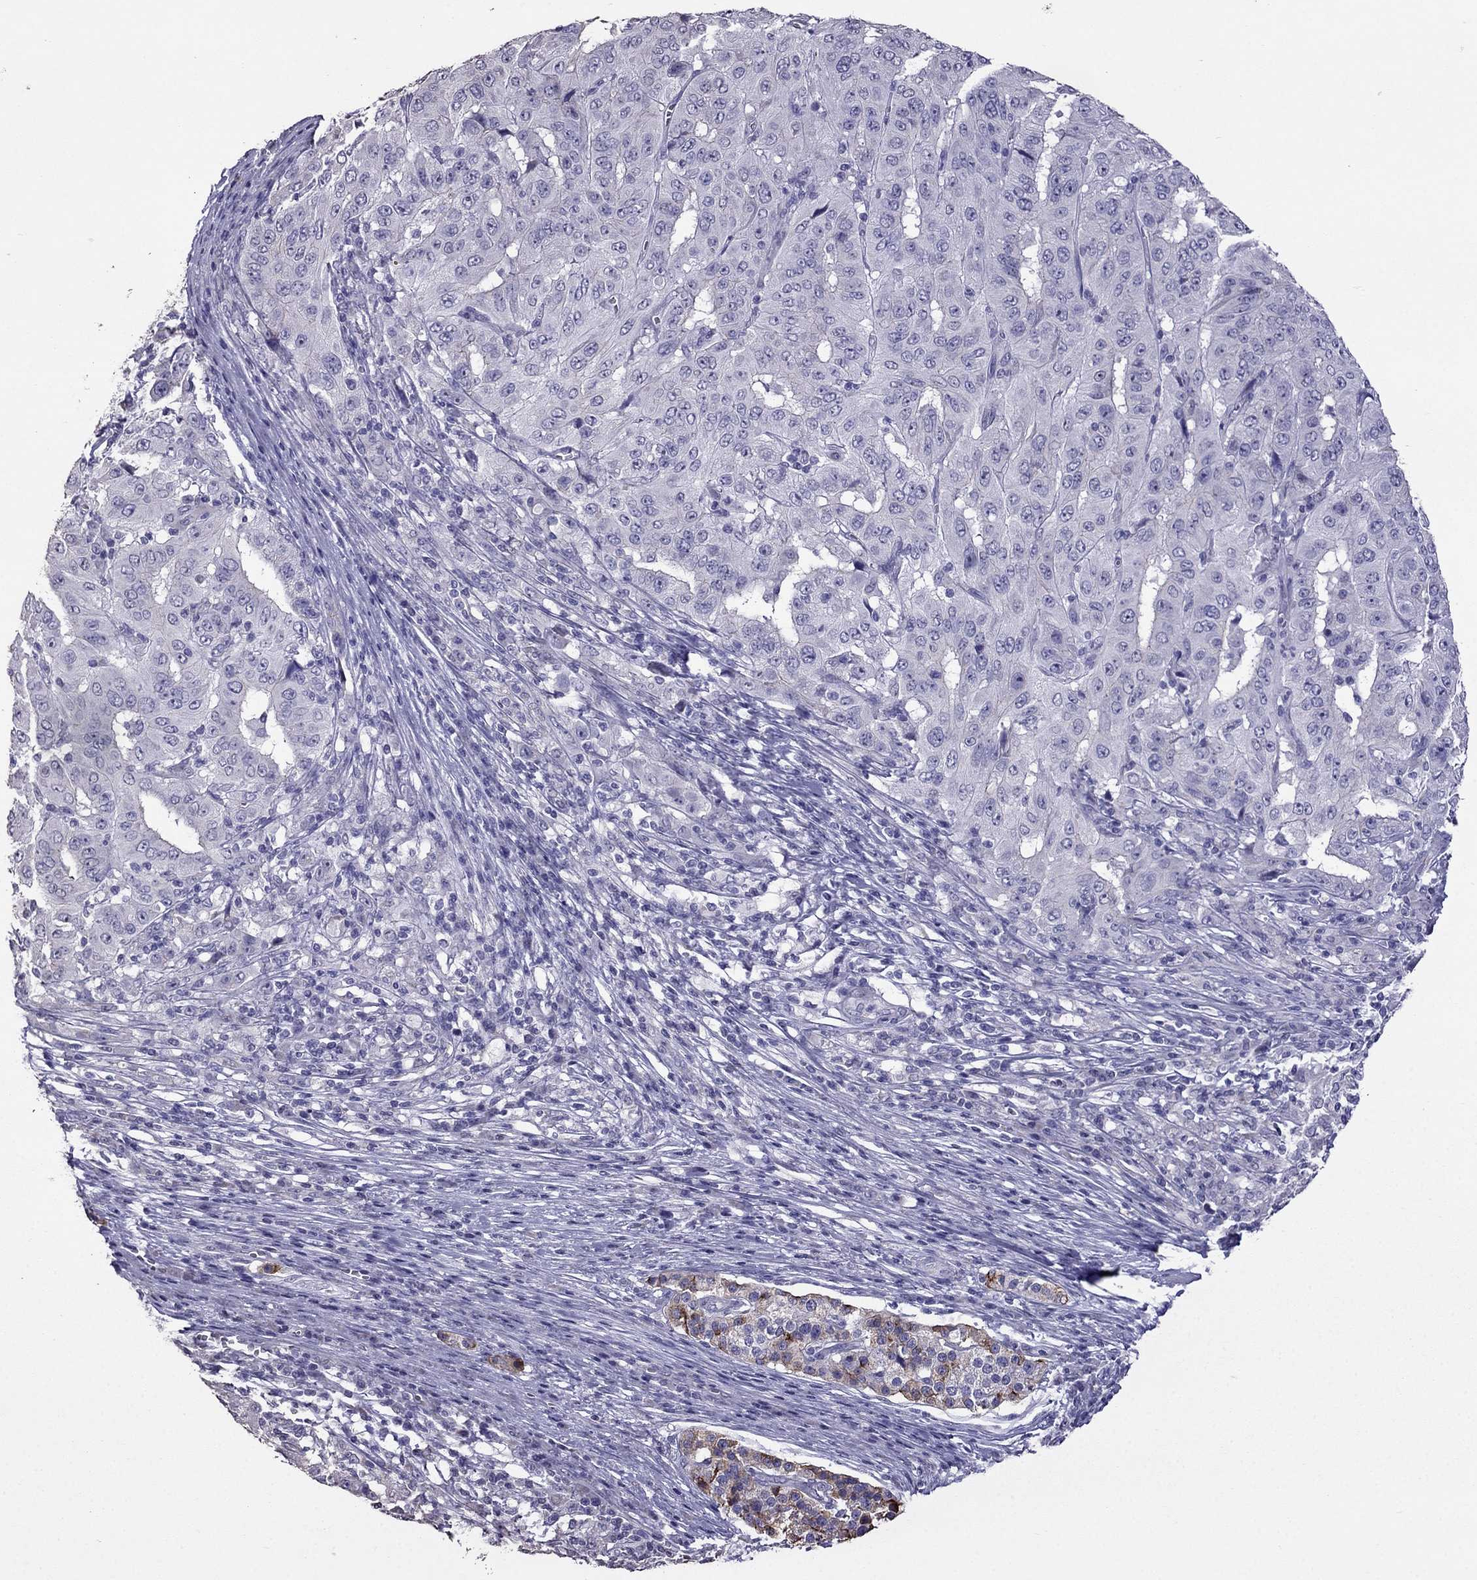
{"staining": {"intensity": "negative", "quantity": "none", "location": "none"}, "tissue": "pancreatic cancer", "cell_type": "Tumor cells", "image_type": "cancer", "snomed": [{"axis": "morphology", "description": "Adenocarcinoma, NOS"}, {"axis": "topography", "description": "Pancreas"}], "caption": "Adenocarcinoma (pancreatic) stained for a protein using IHC exhibits no expression tumor cells.", "gene": "AK5", "patient": {"sex": "male", "age": 63}}